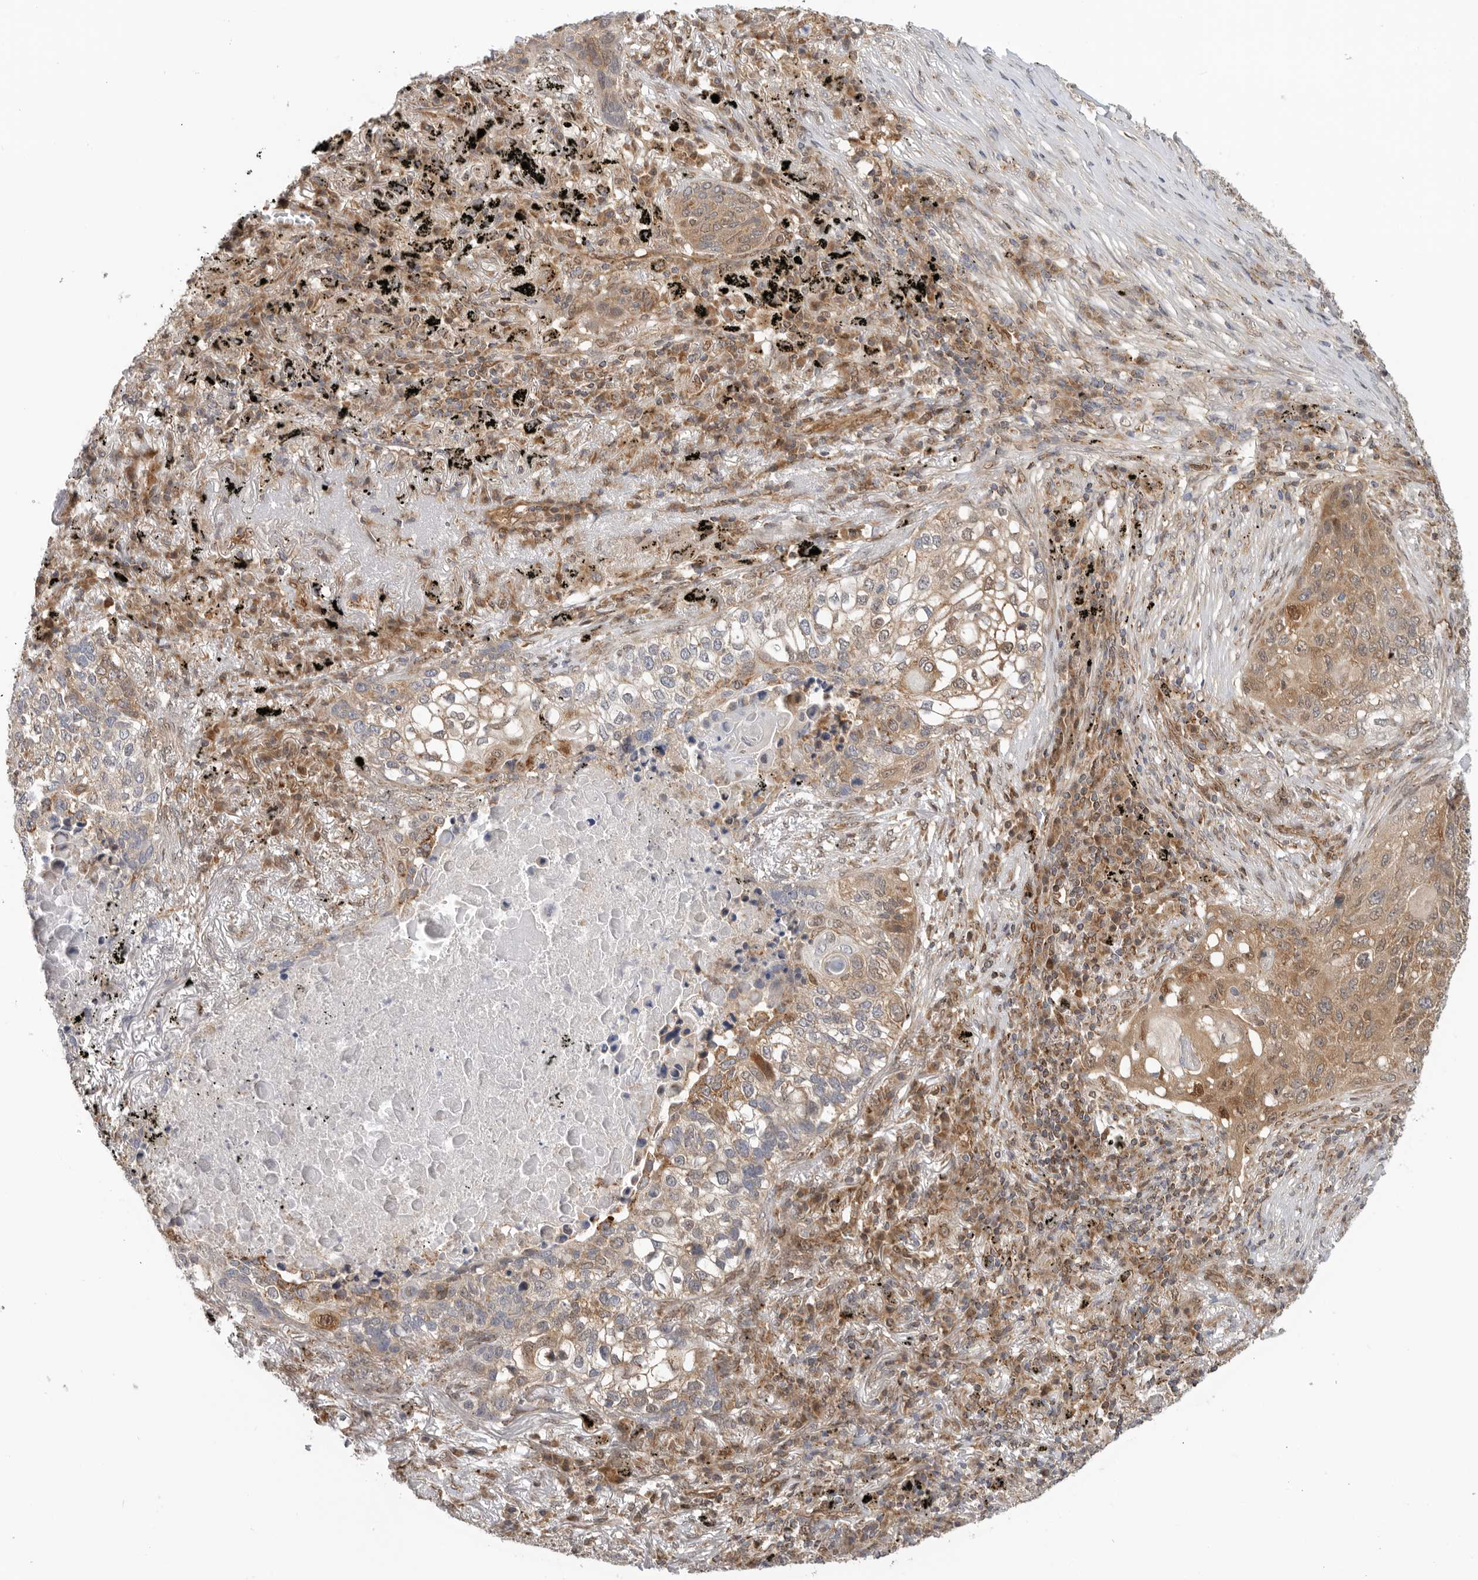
{"staining": {"intensity": "weak", "quantity": ">75%", "location": "cytoplasmic/membranous"}, "tissue": "lung cancer", "cell_type": "Tumor cells", "image_type": "cancer", "snomed": [{"axis": "morphology", "description": "Squamous cell carcinoma, NOS"}, {"axis": "topography", "description": "Lung"}], "caption": "Lung cancer (squamous cell carcinoma) stained with a protein marker exhibits weak staining in tumor cells.", "gene": "DCAF8", "patient": {"sex": "female", "age": 63}}